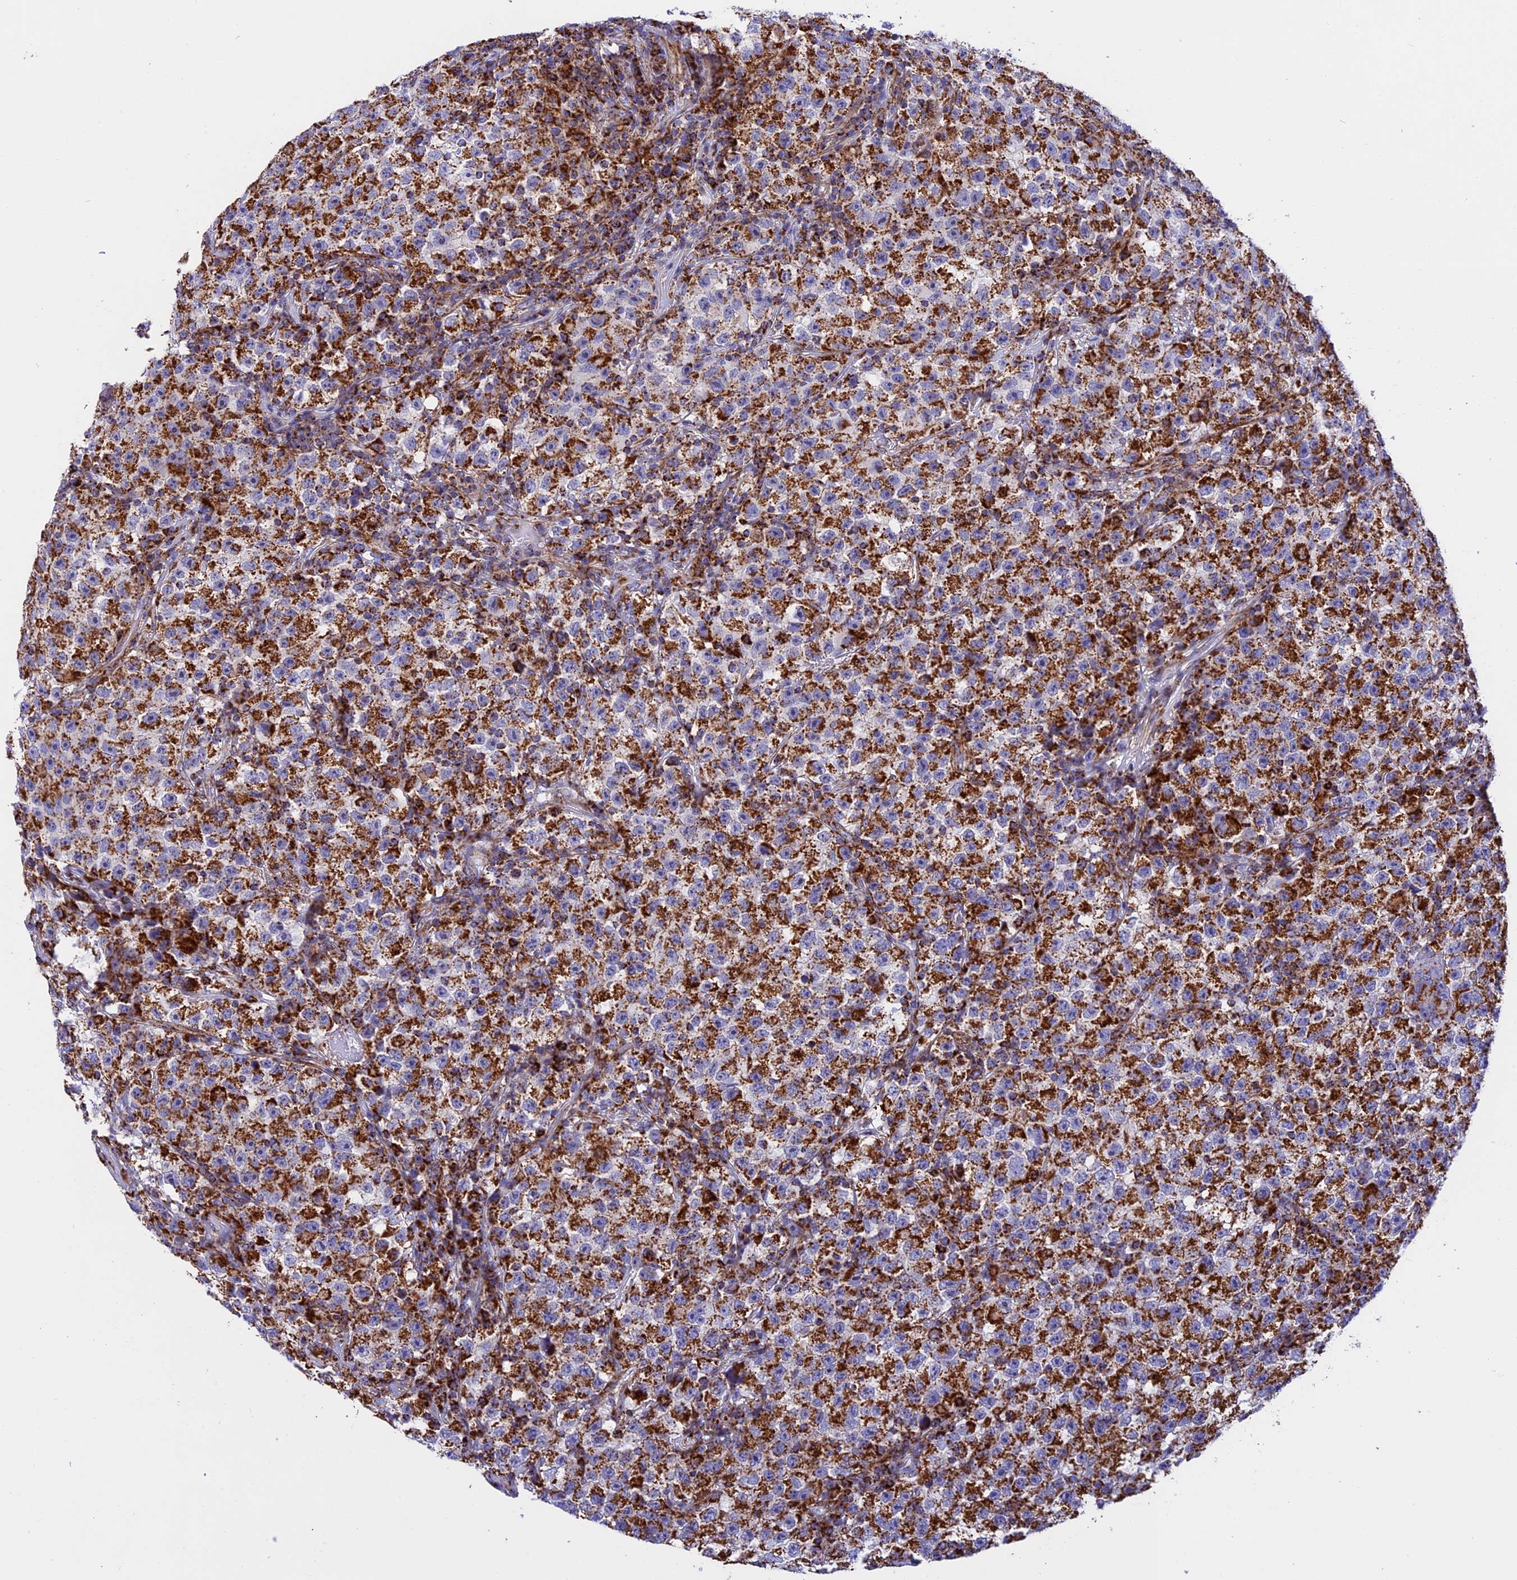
{"staining": {"intensity": "strong", "quantity": ">75%", "location": "cytoplasmic/membranous"}, "tissue": "testis cancer", "cell_type": "Tumor cells", "image_type": "cancer", "snomed": [{"axis": "morphology", "description": "Seminoma, NOS"}, {"axis": "topography", "description": "Testis"}], "caption": "Testis cancer (seminoma) tissue exhibits strong cytoplasmic/membranous expression in approximately >75% of tumor cells (brown staining indicates protein expression, while blue staining denotes nuclei).", "gene": "UQCRB", "patient": {"sex": "male", "age": 22}}